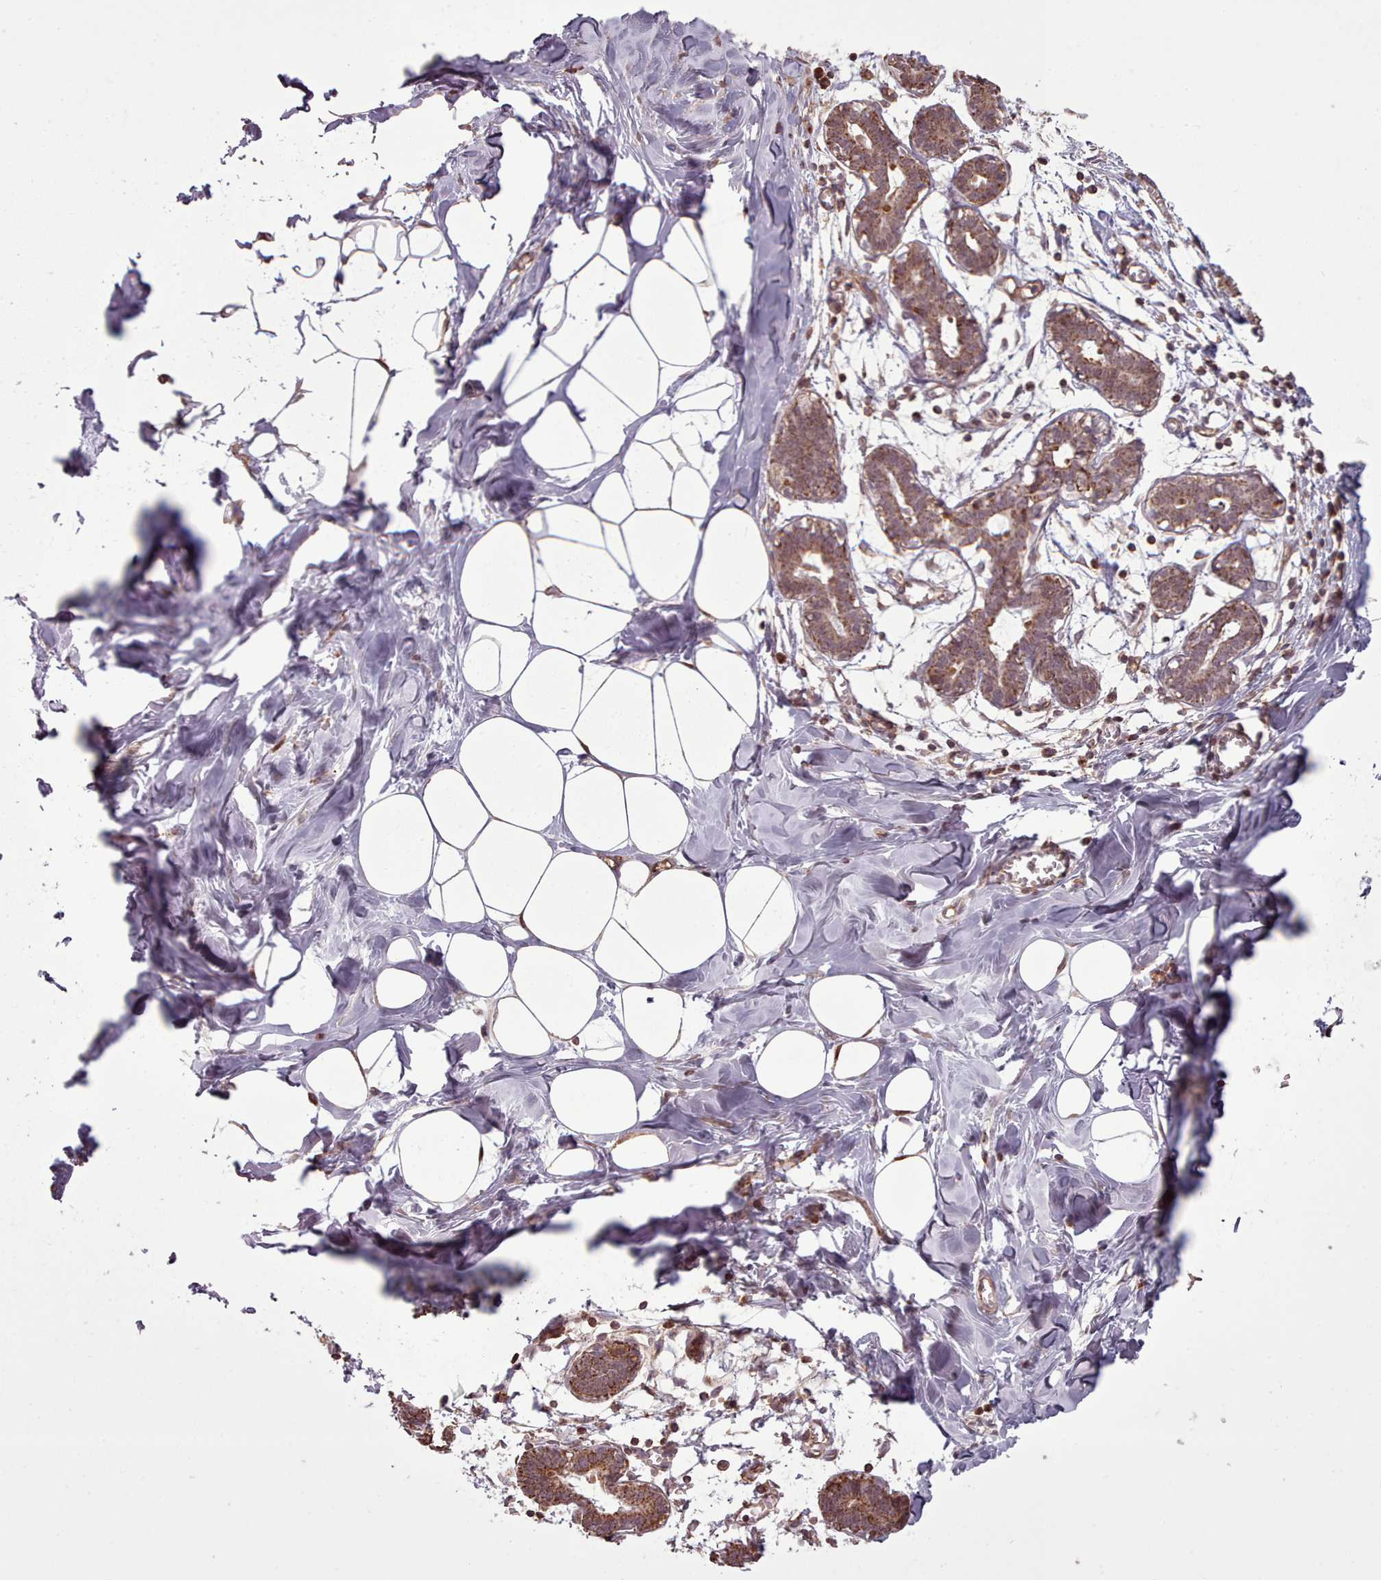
{"staining": {"intensity": "weak", "quantity": "25%-75%", "location": "cytoplasmic/membranous"}, "tissue": "breast", "cell_type": "Adipocytes", "image_type": "normal", "snomed": [{"axis": "morphology", "description": "Normal tissue, NOS"}, {"axis": "topography", "description": "Breast"}], "caption": "About 25%-75% of adipocytes in normal breast exhibit weak cytoplasmic/membranous protein staining as visualized by brown immunohistochemical staining.", "gene": "ZMYM4", "patient": {"sex": "female", "age": 27}}